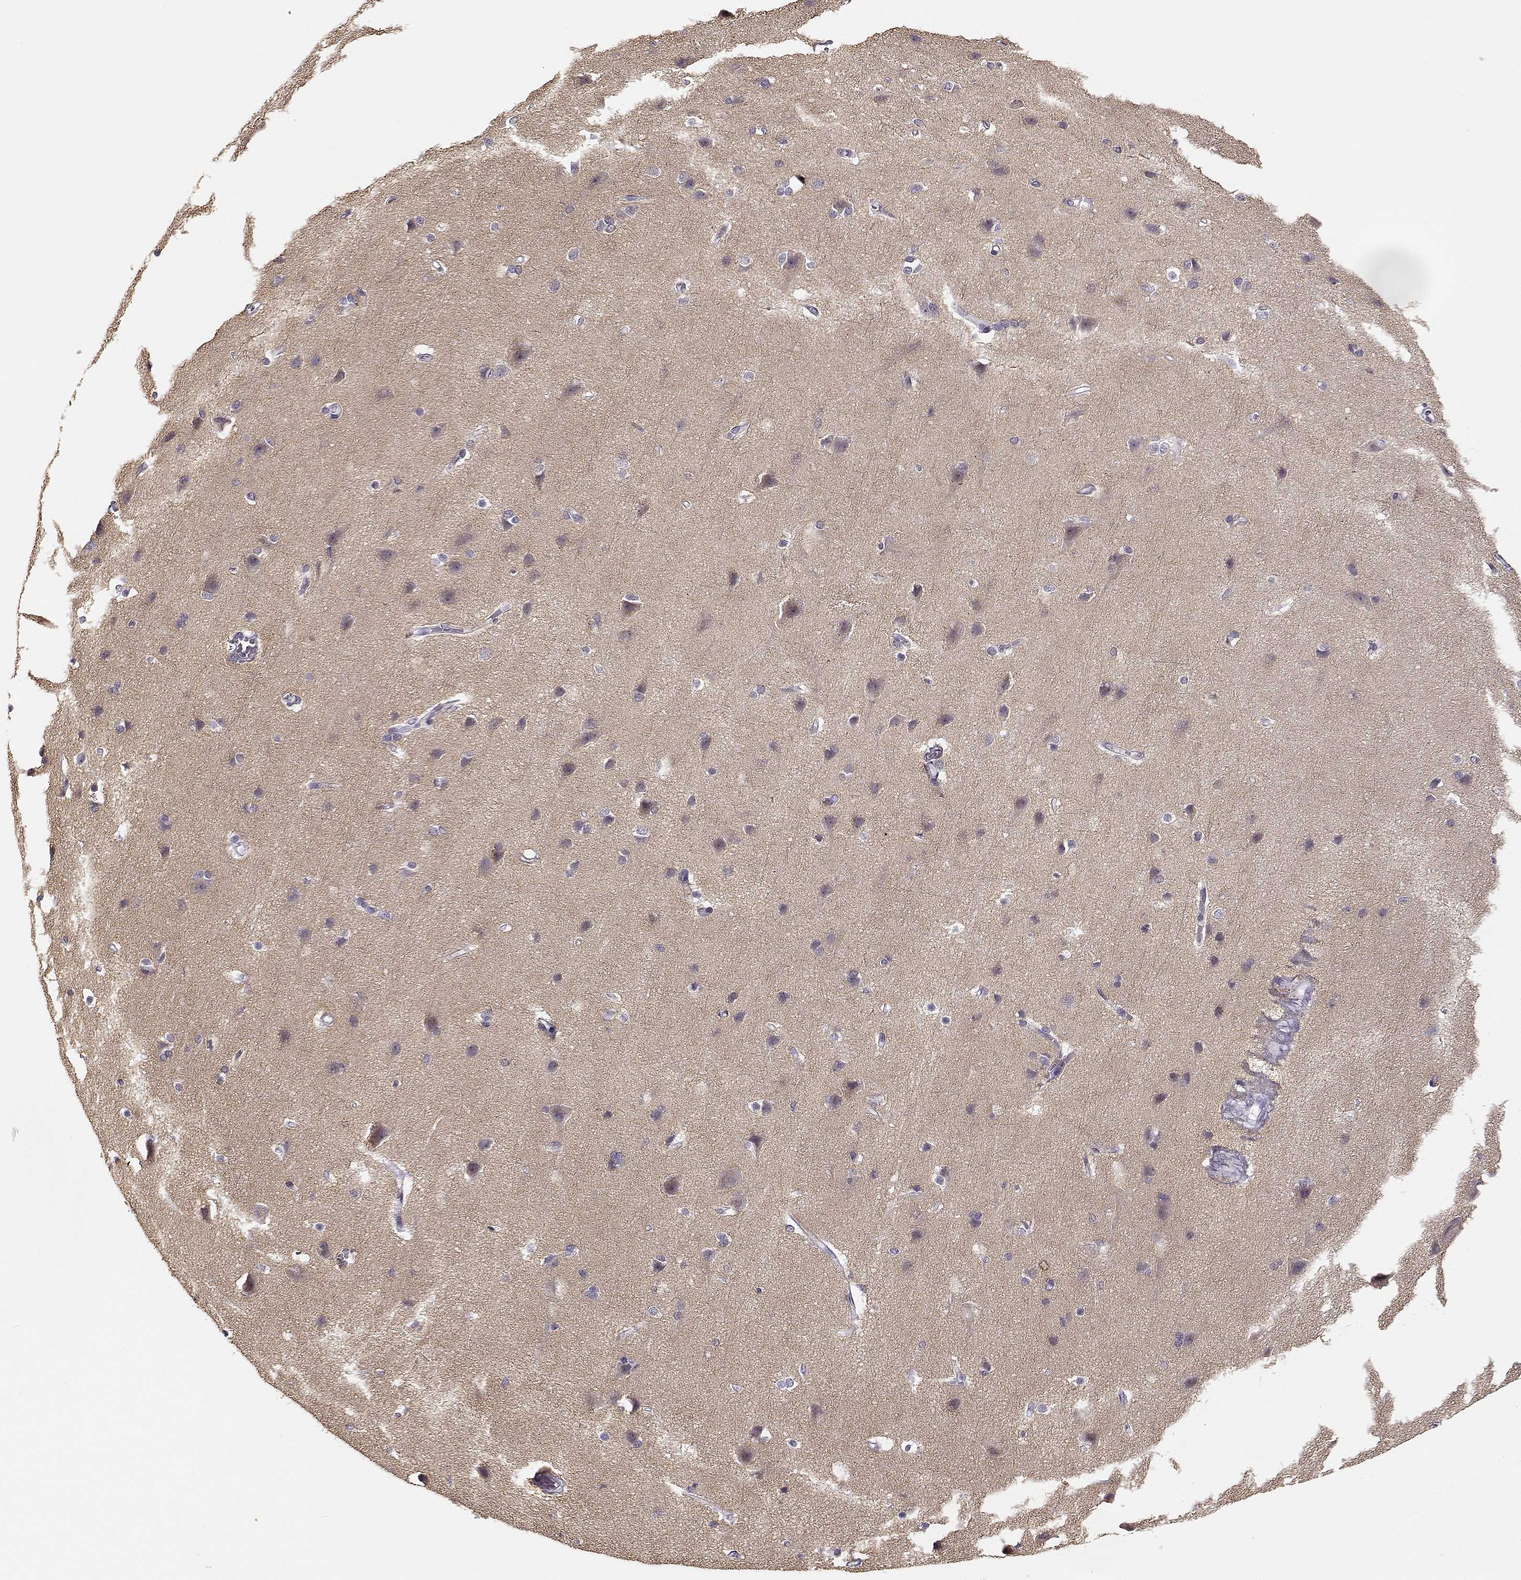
{"staining": {"intensity": "negative", "quantity": "none", "location": "none"}, "tissue": "cerebral cortex", "cell_type": "Endothelial cells", "image_type": "normal", "snomed": [{"axis": "morphology", "description": "Normal tissue, NOS"}, {"axis": "topography", "description": "Cerebral cortex"}], "caption": "Immunohistochemistry photomicrograph of benign cerebral cortex stained for a protein (brown), which demonstrates no expression in endothelial cells.", "gene": "TMEM145", "patient": {"sex": "male", "age": 37}}